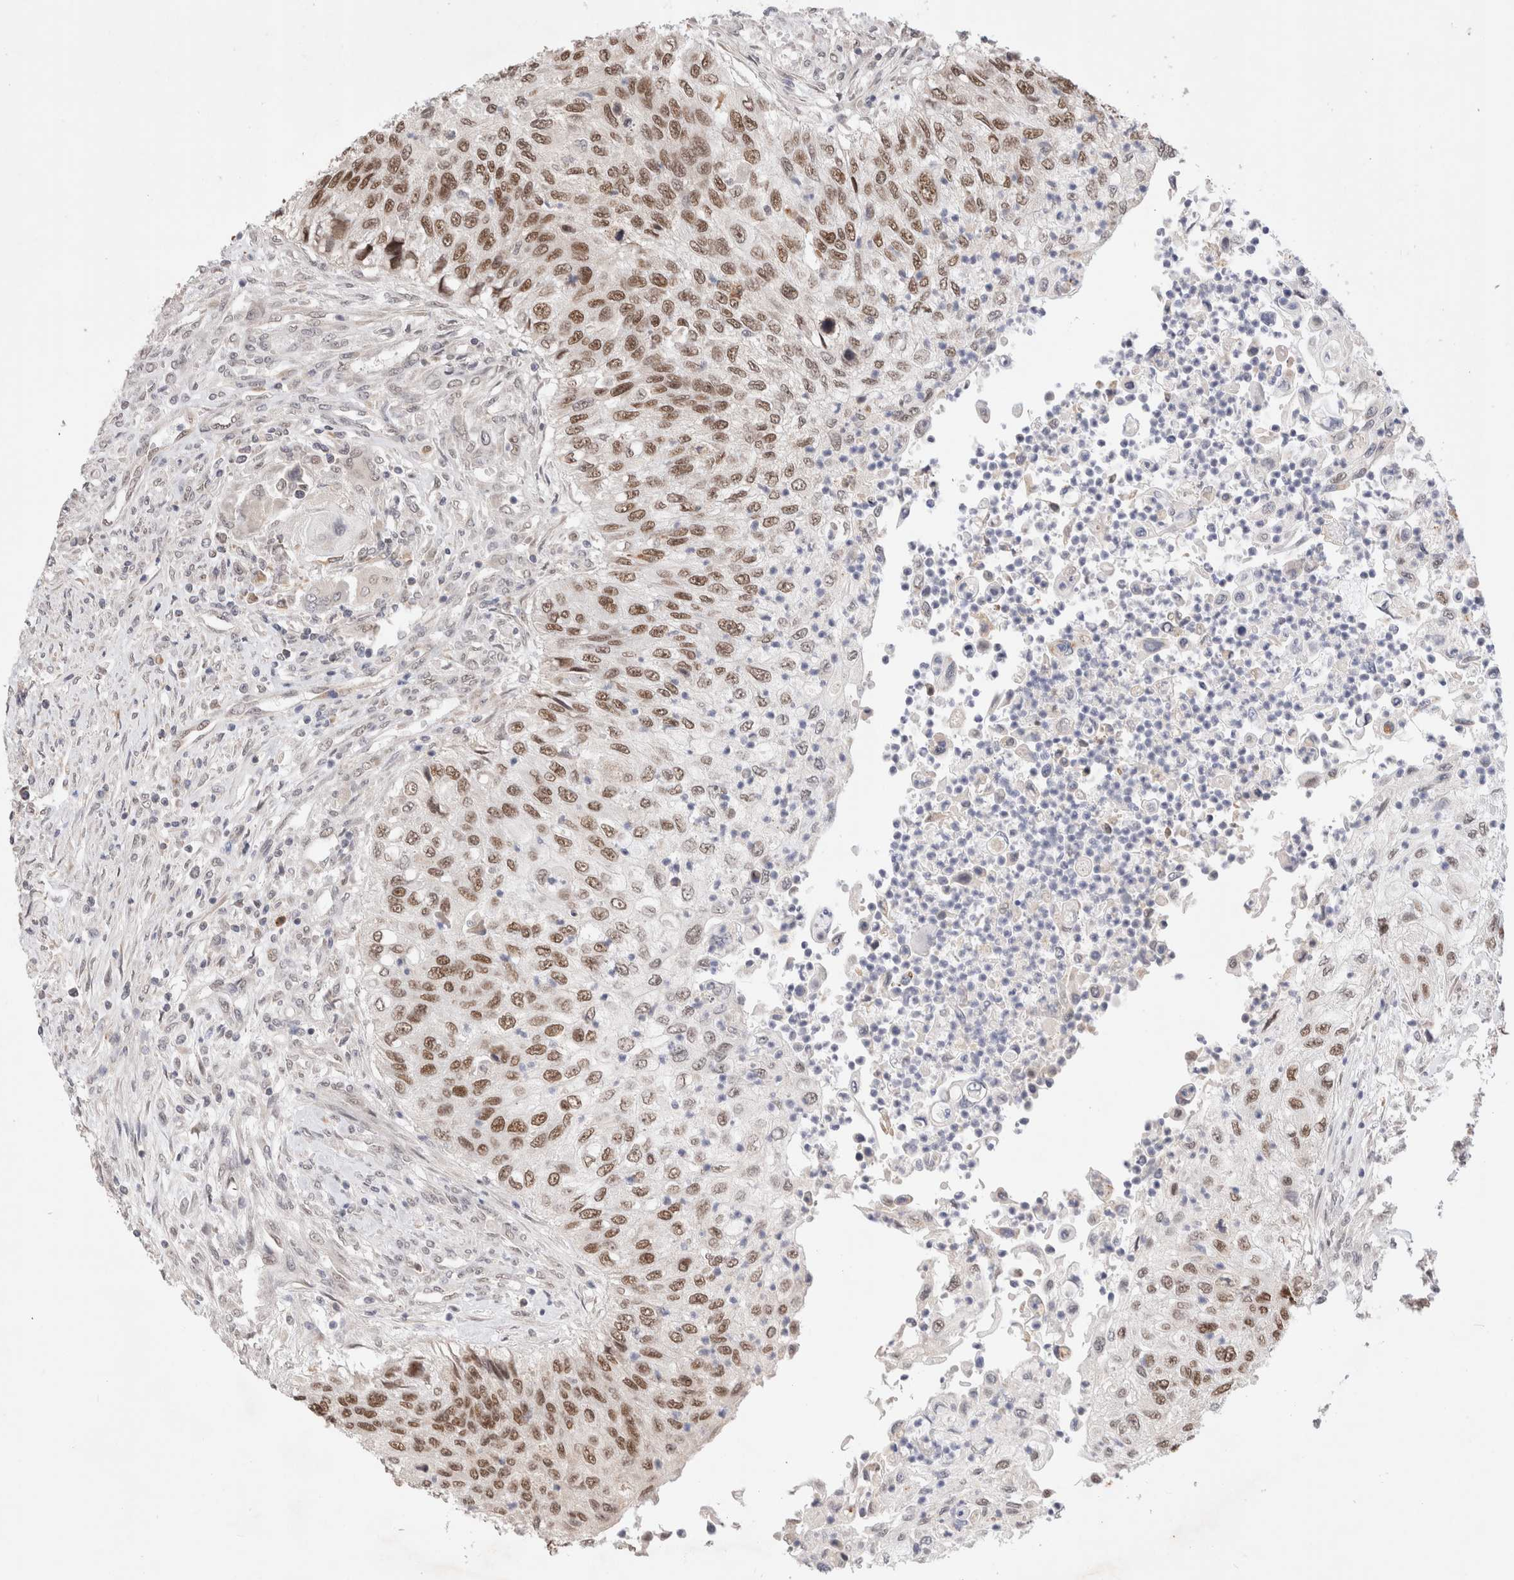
{"staining": {"intensity": "moderate", "quantity": ">75%", "location": "nuclear"}, "tissue": "urothelial cancer", "cell_type": "Tumor cells", "image_type": "cancer", "snomed": [{"axis": "morphology", "description": "Urothelial carcinoma, High grade"}, {"axis": "topography", "description": "Urinary bladder"}], "caption": "The immunohistochemical stain labels moderate nuclear expression in tumor cells of high-grade urothelial carcinoma tissue.", "gene": "GTF2I", "patient": {"sex": "female", "age": 60}}